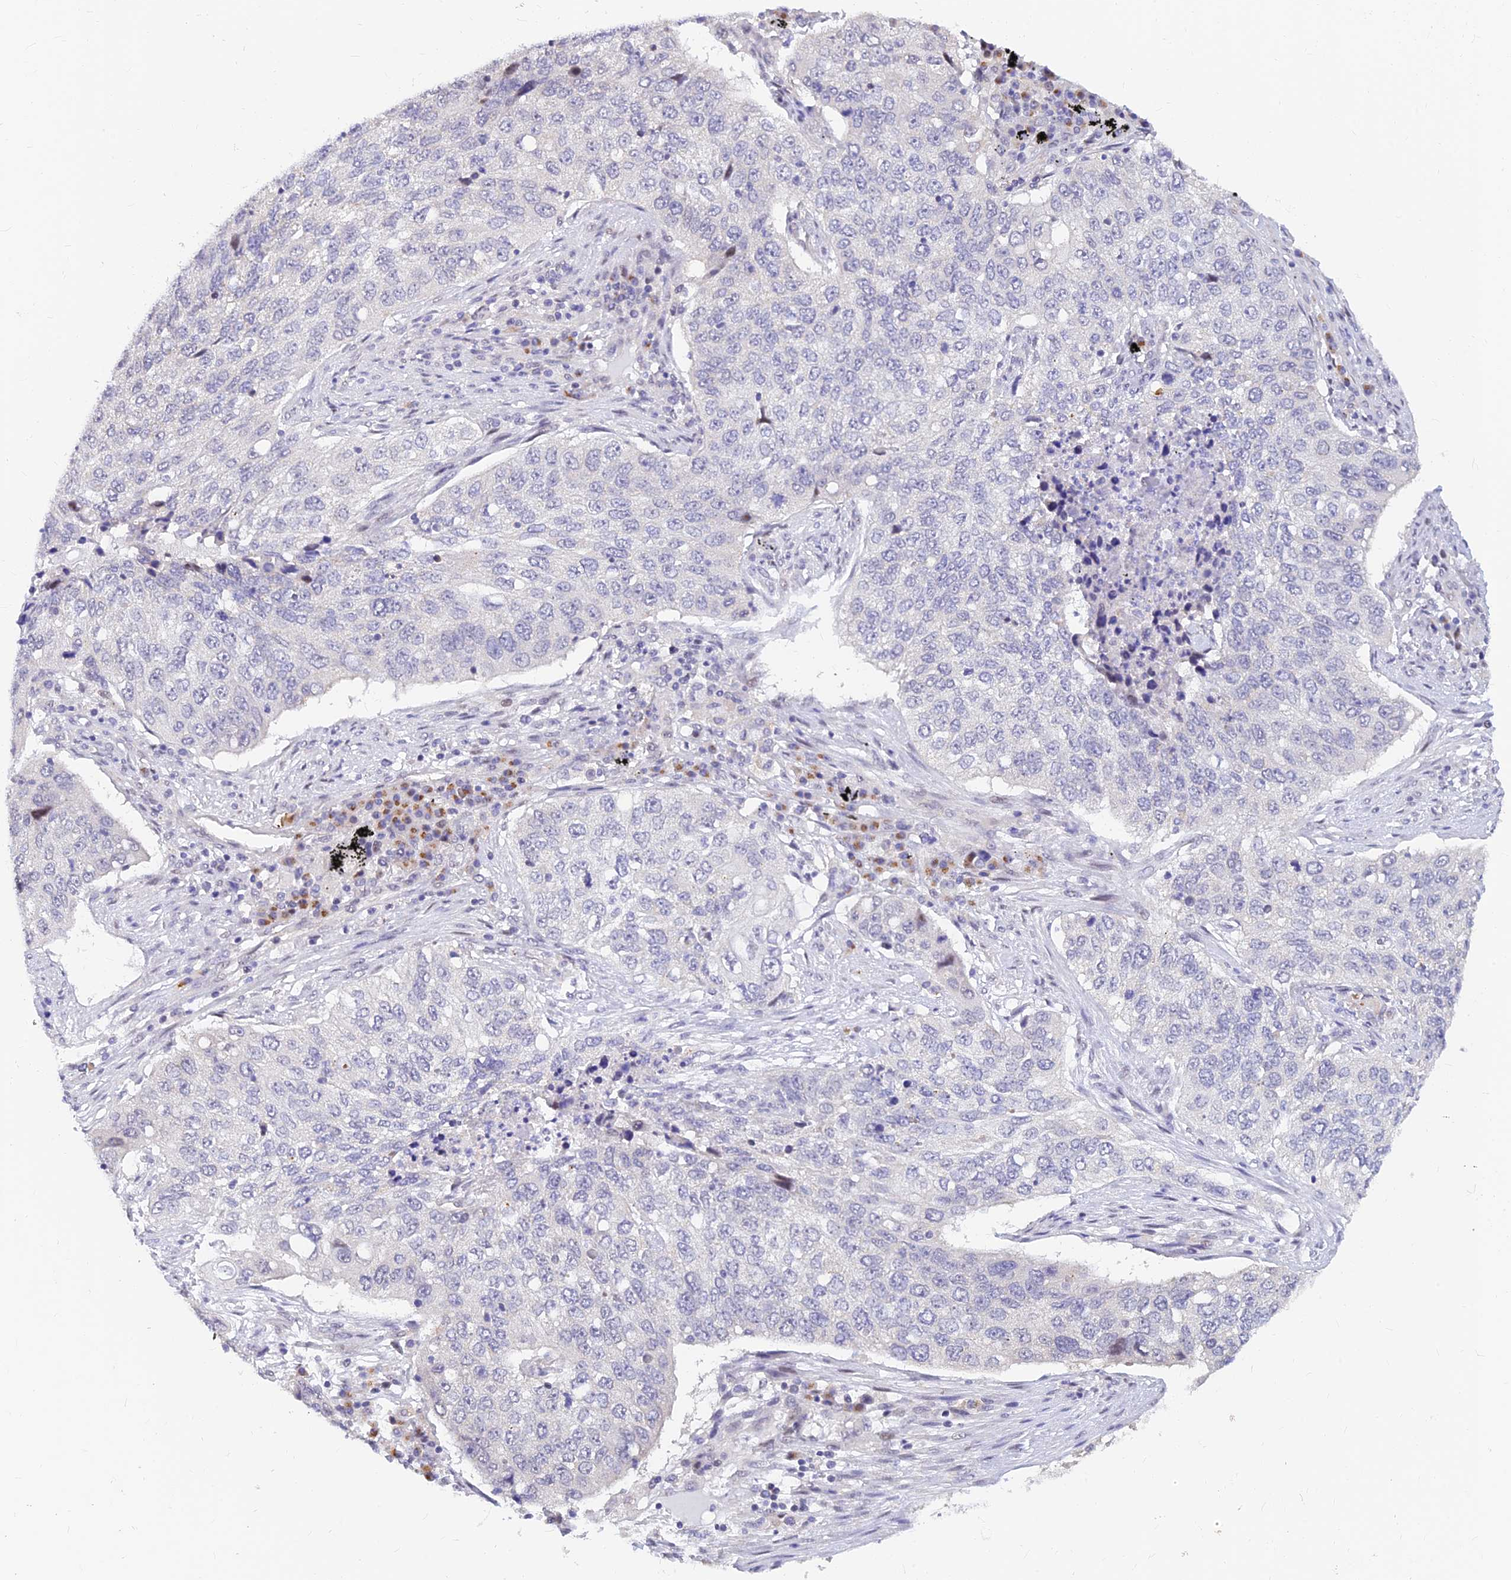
{"staining": {"intensity": "negative", "quantity": "none", "location": "none"}, "tissue": "lung cancer", "cell_type": "Tumor cells", "image_type": "cancer", "snomed": [{"axis": "morphology", "description": "Squamous cell carcinoma, NOS"}, {"axis": "topography", "description": "Lung"}], "caption": "High power microscopy photomicrograph of an immunohistochemistry image of lung cancer (squamous cell carcinoma), revealing no significant expression in tumor cells. (DAB (3,3'-diaminobenzidine) immunohistochemistry, high magnification).", "gene": "INKA1", "patient": {"sex": "female", "age": 63}}